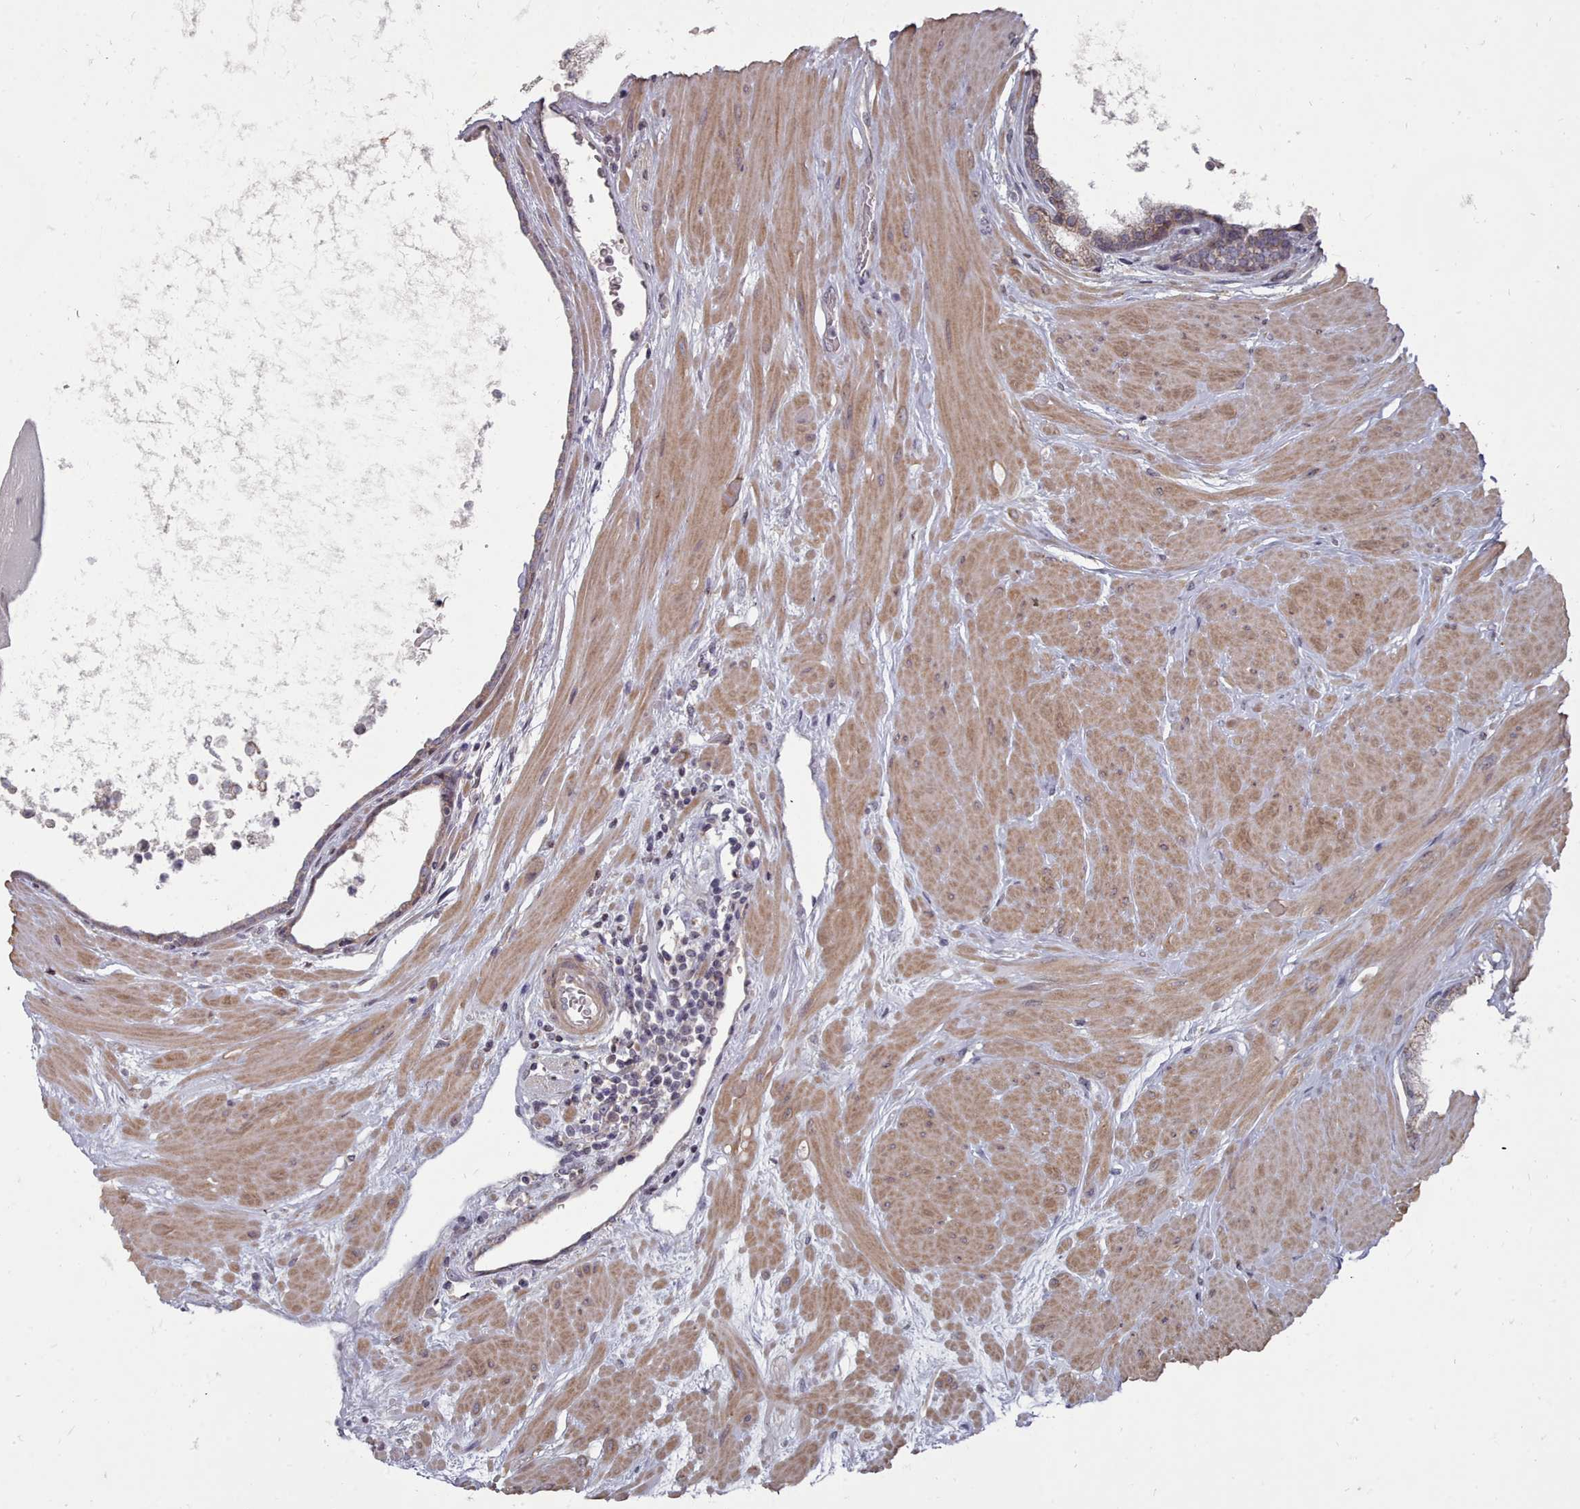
{"staining": {"intensity": "weak", "quantity": "<25%", "location": "cytoplasmic/membranous"}, "tissue": "prostate", "cell_type": "Glandular cells", "image_type": "normal", "snomed": [{"axis": "morphology", "description": "Normal tissue, NOS"}, {"axis": "topography", "description": "Prostate"}], "caption": "Human prostate stained for a protein using immunohistochemistry reveals no staining in glandular cells.", "gene": "ACKR3", "patient": {"sex": "male", "age": 48}}